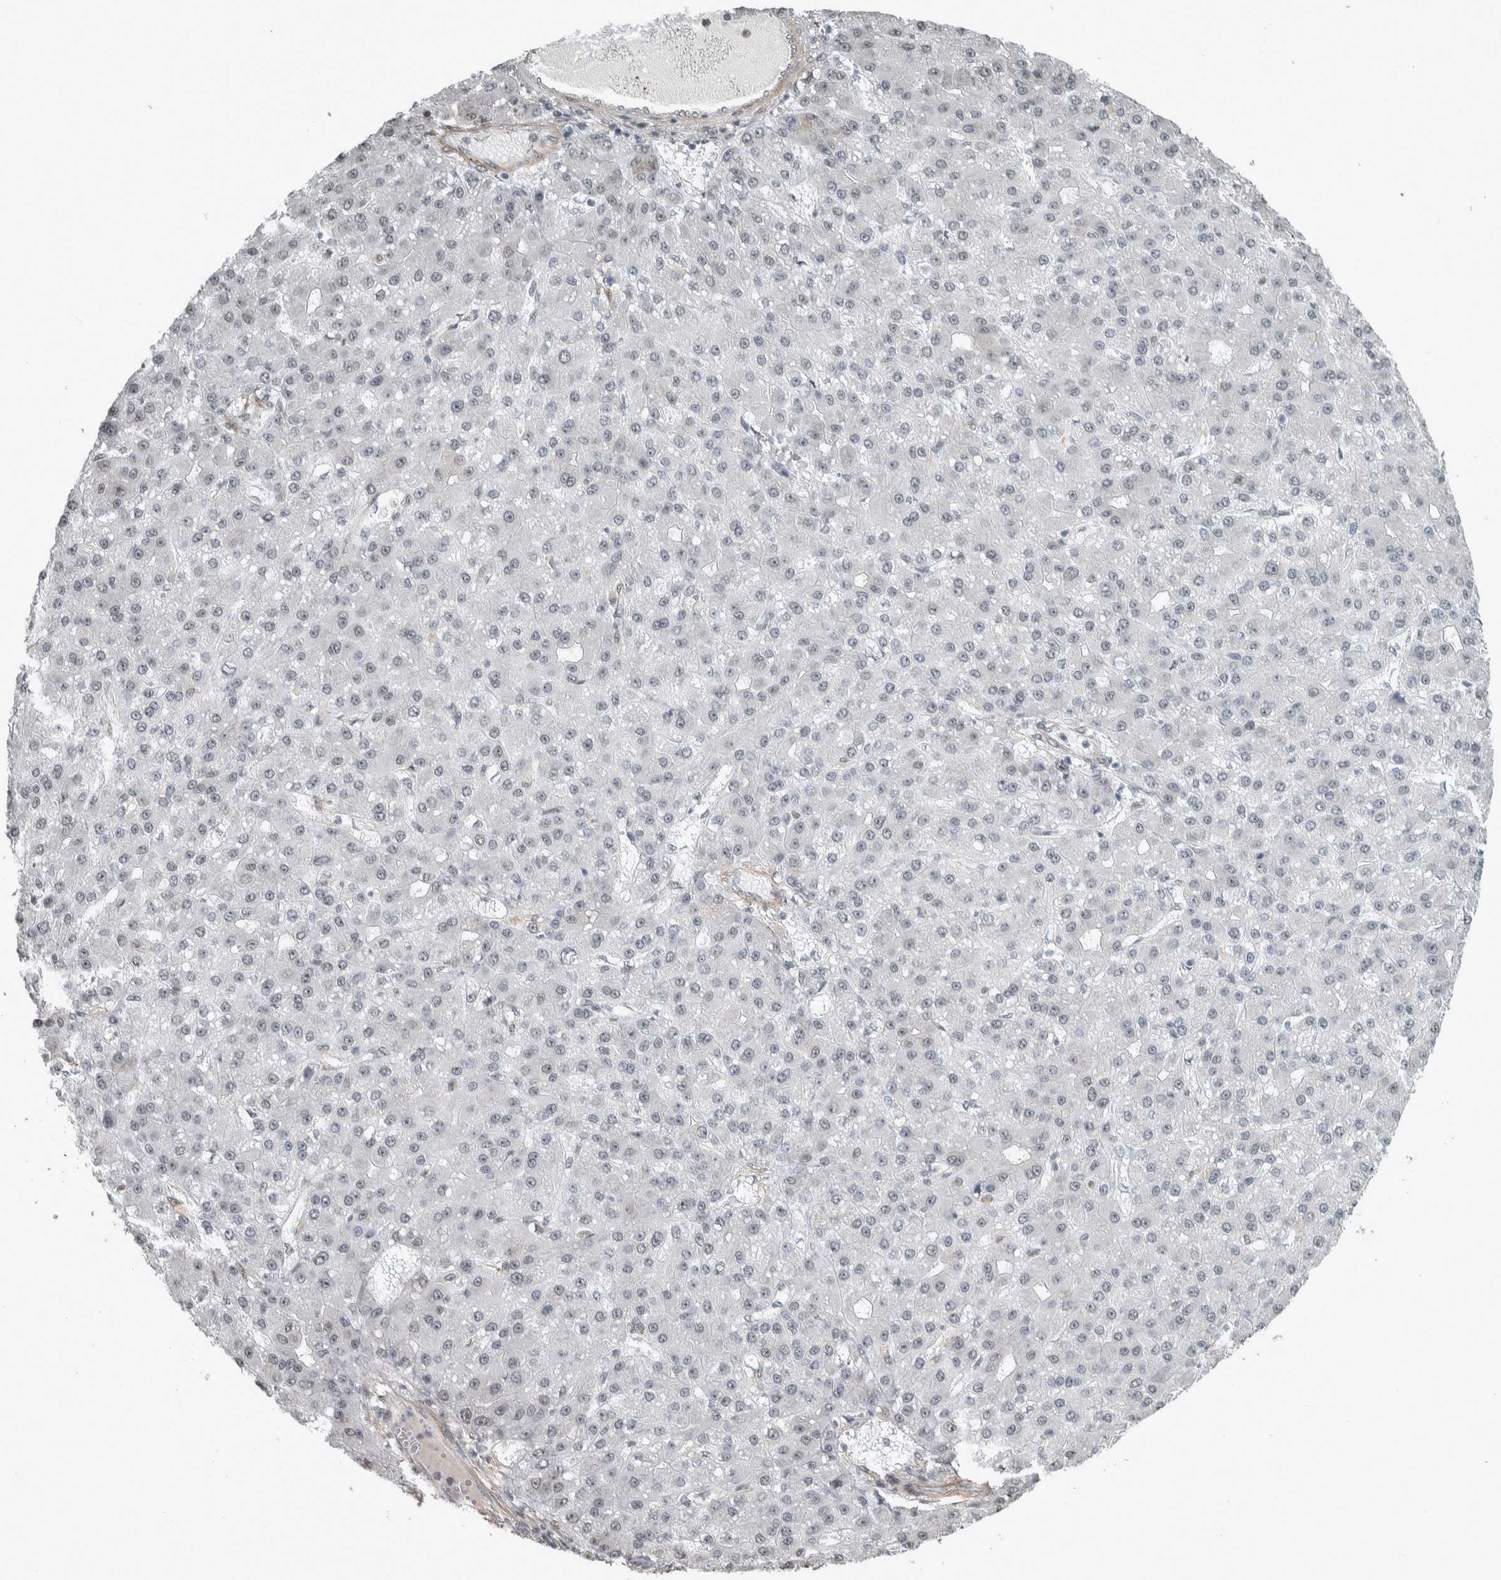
{"staining": {"intensity": "weak", "quantity": "<25%", "location": "nuclear"}, "tissue": "liver cancer", "cell_type": "Tumor cells", "image_type": "cancer", "snomed": [{"axis": "morphology", "description": "Carcinoma, Hepatocellular, NOS"}, {"axis": "topography", "description": "Liver"}], "caption": "IHC photomicrograph of hepatocellular carcinoma (liver) stained for a protein (brown), which exhibits no positivity in tumor cells.", "gene": "DDX42", "patient": {"sex": "male", "age": 67}}